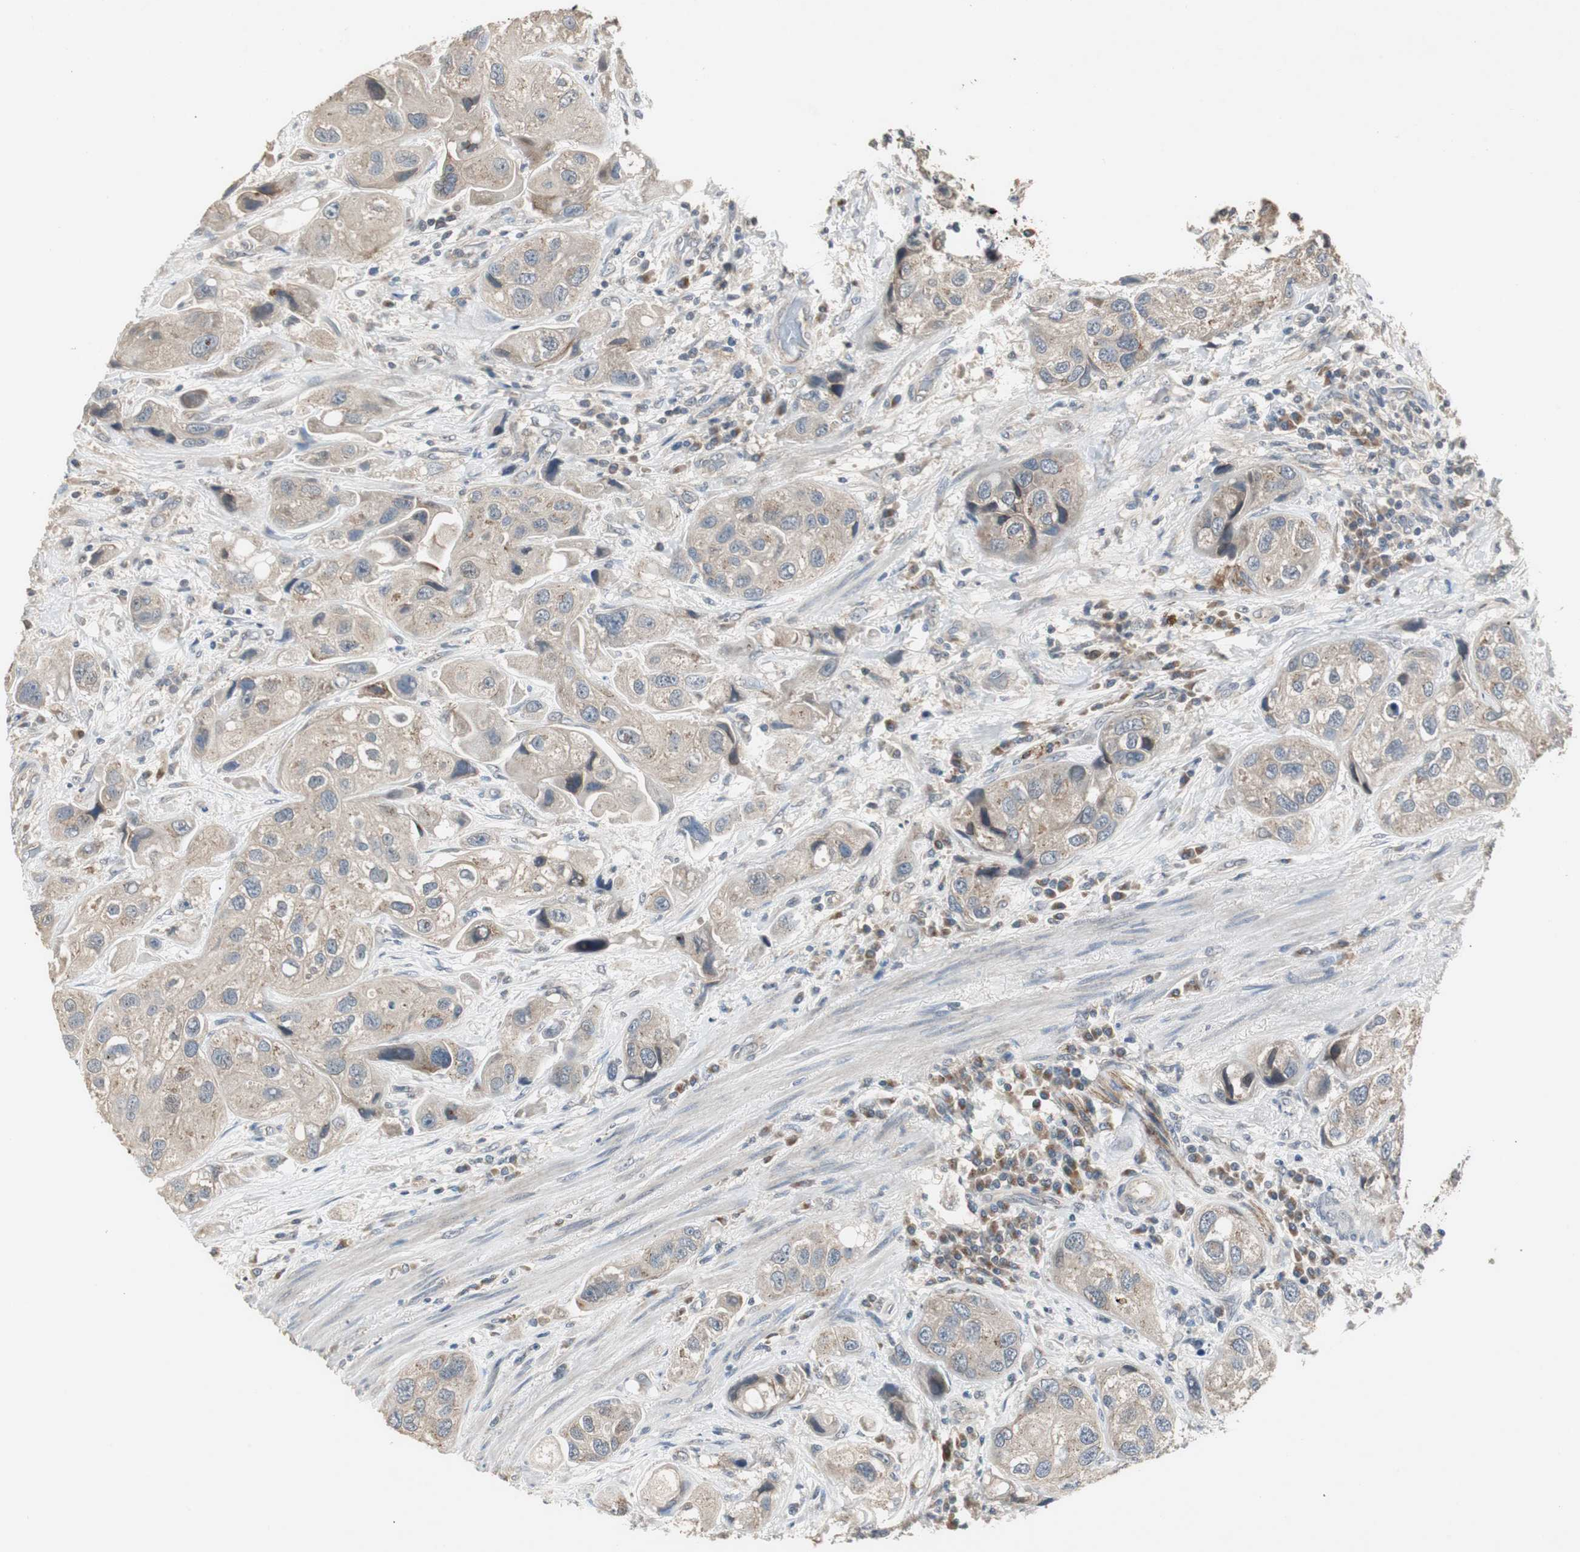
{"staining": {"intensity": "weak", "quantity": ">75%", "location": "cytoplasmic/membranous"}, "tissue": "urothelial cancer", "cell_type": "Tumor cells", "image_type": "cancer", "snomed": [{"axis": "morphology", "description": "Urothelial carcinoma, High grade"}, {"axis": "topography", "description": "Urinary bladder"}], "caption": "Weak cytoplasmic/membranous staining is present in about >75% of tumor cells in high-grade urothelial carcinoma. (DAB IHC with brightfield microscopy, high magnification).", "gene": "PTPRN2", "patient": {"sex": "female", "age": 64}}